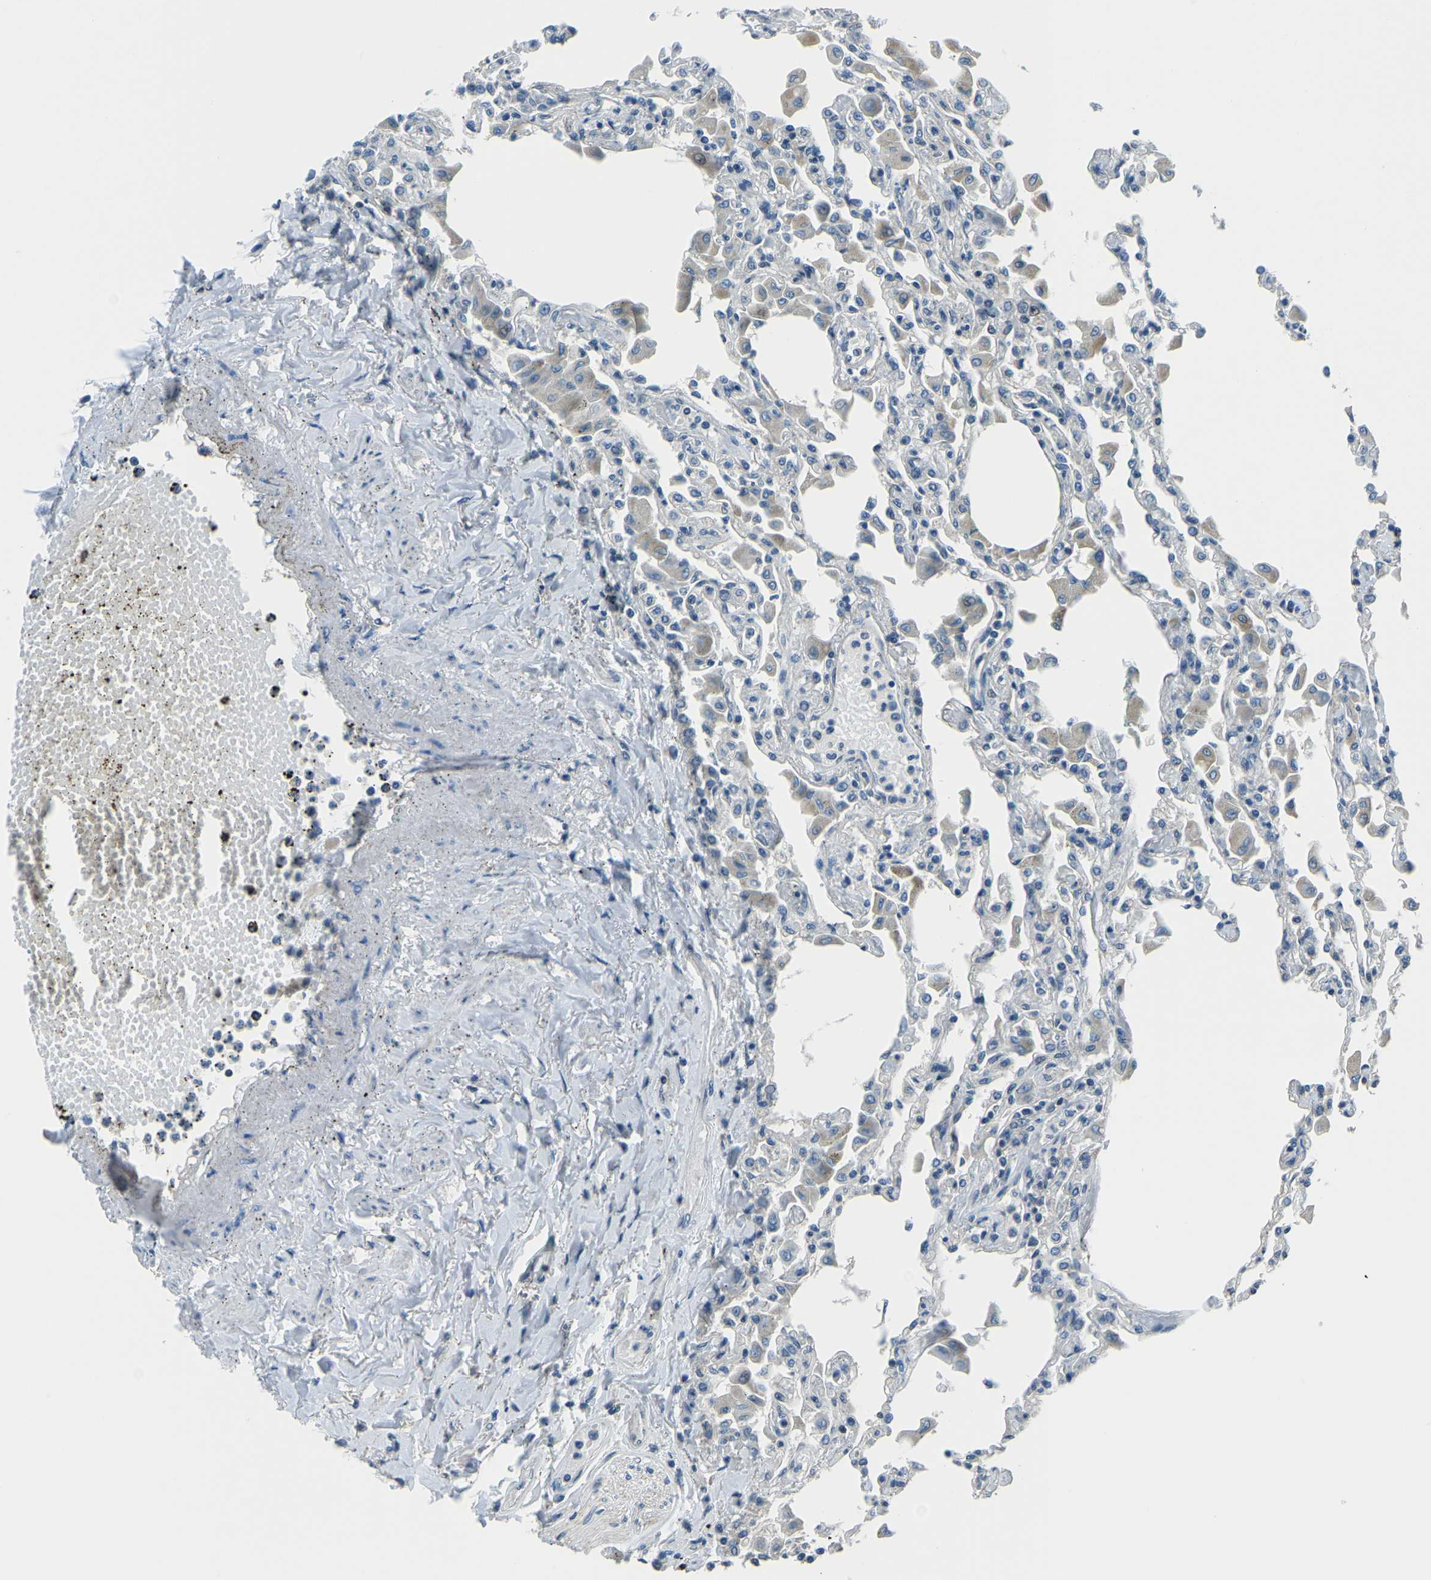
{"staining": {"intensity": "negative", "quantity": "none", "location": "none"}, "tissue": "lung", "cell_type": "Alveolar cells", "image_type": "normal", "snomed": [{"axis": "morphology", "description": "Normal tissue, NOS"}, {"axis": "topography", "description": "Bronchus"}, {"axis": "topography", "description": "Lung"}], "caption": "The photomicrograph shows no significant positivity in alveolar cells of lung.", "gene": "RRP1", "patient": {"sex": "female", "age": 49}}